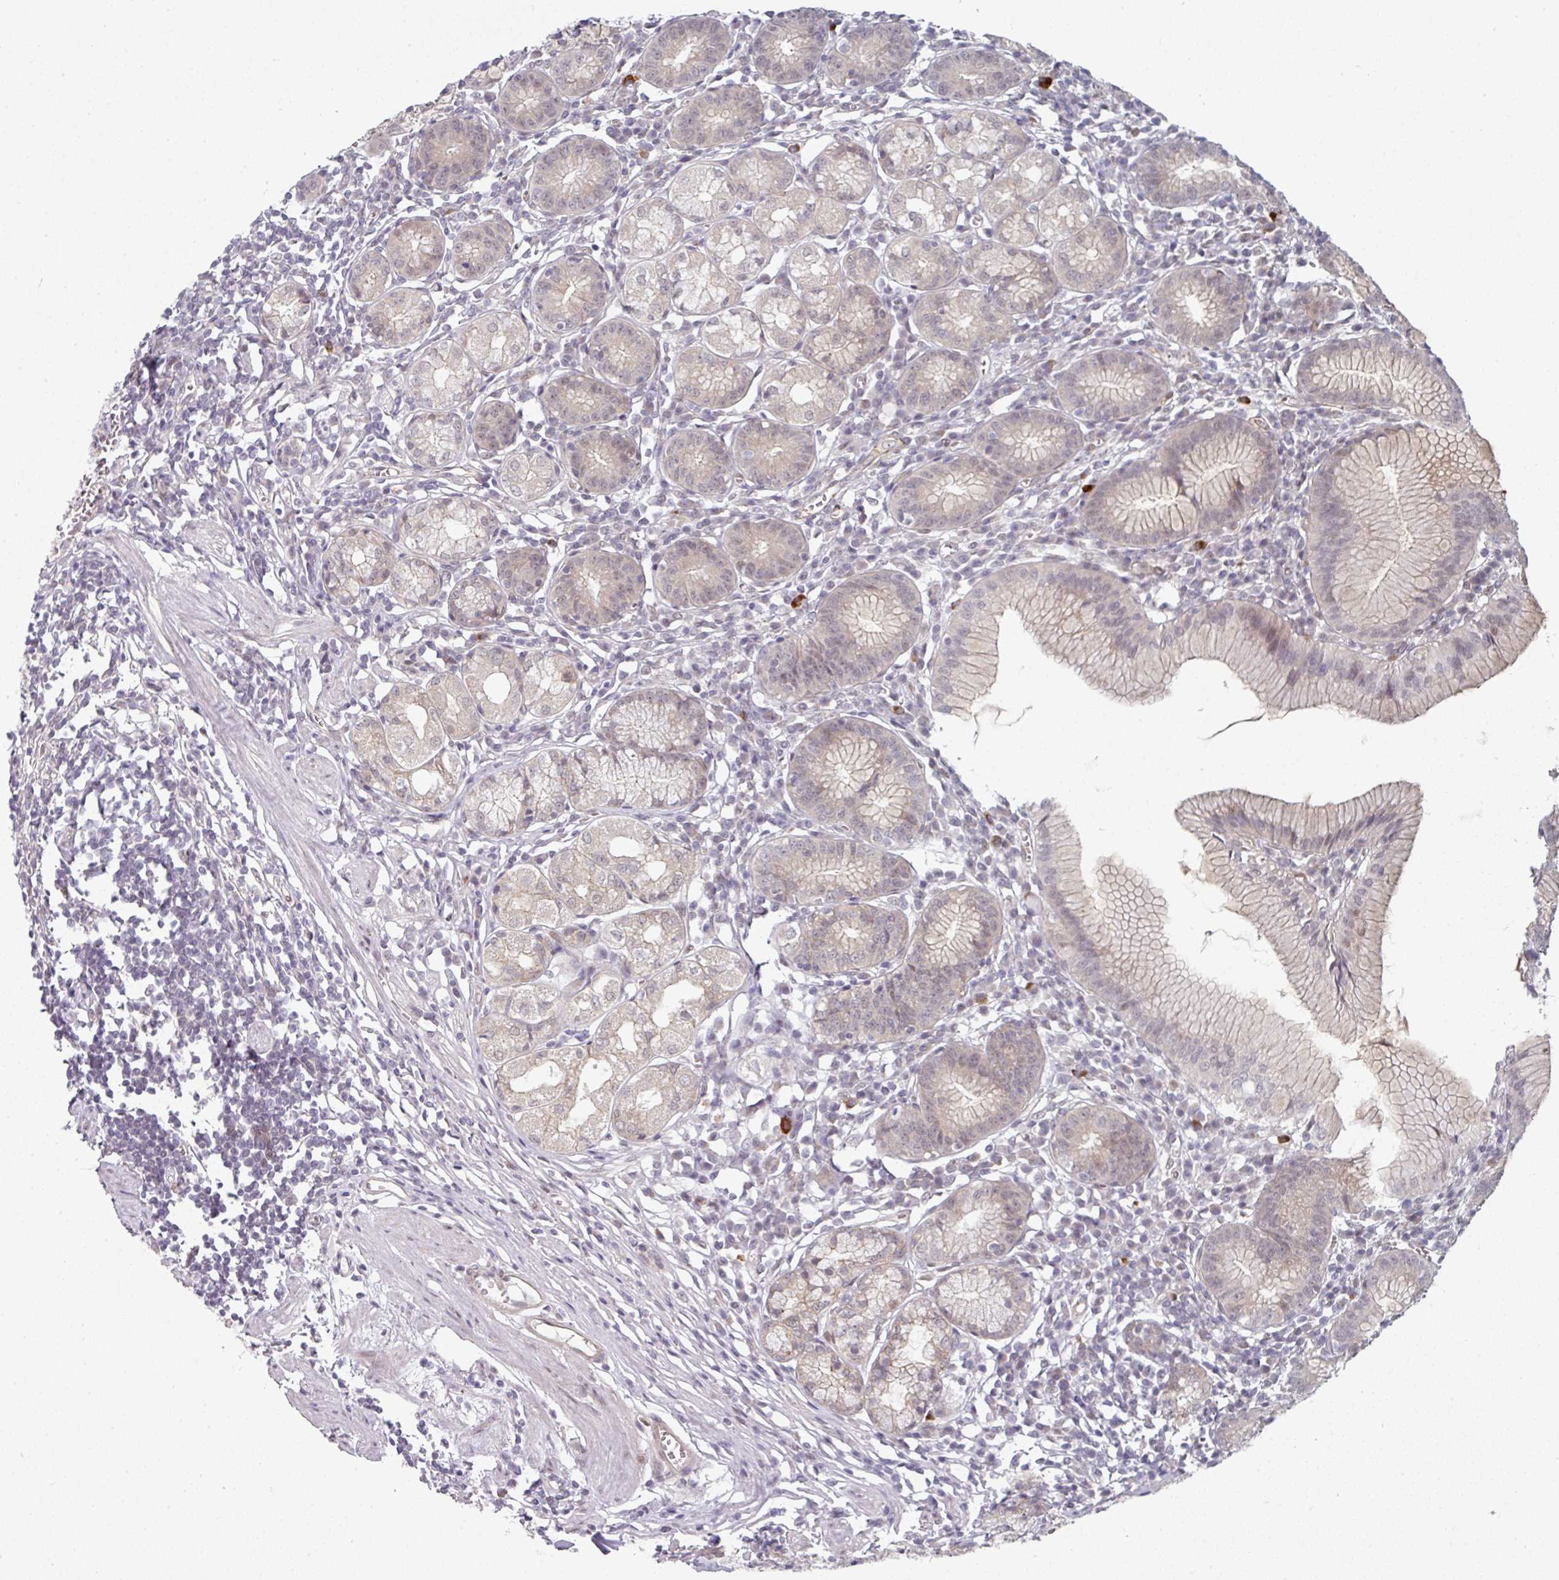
{"staining": {"intensity": "weak", "quantity": "<25%", "location": "cytoplasmic/membranous,nuclear"}, "tissue": "stomach", "cell_type": "Glandular cells", "image_type": "normal", "snomed": [{"axis": "morphology", "description": "Normal tissue, NOS"}, {"axis": "topography", "description": "Stomach"}], "caption": "DAB immunohistochemical staining of unremarkable stomach displays no significant positivity in glandular cells.", "gene": "TMCC1", "patient": {"sex": "male", "age": 55}}